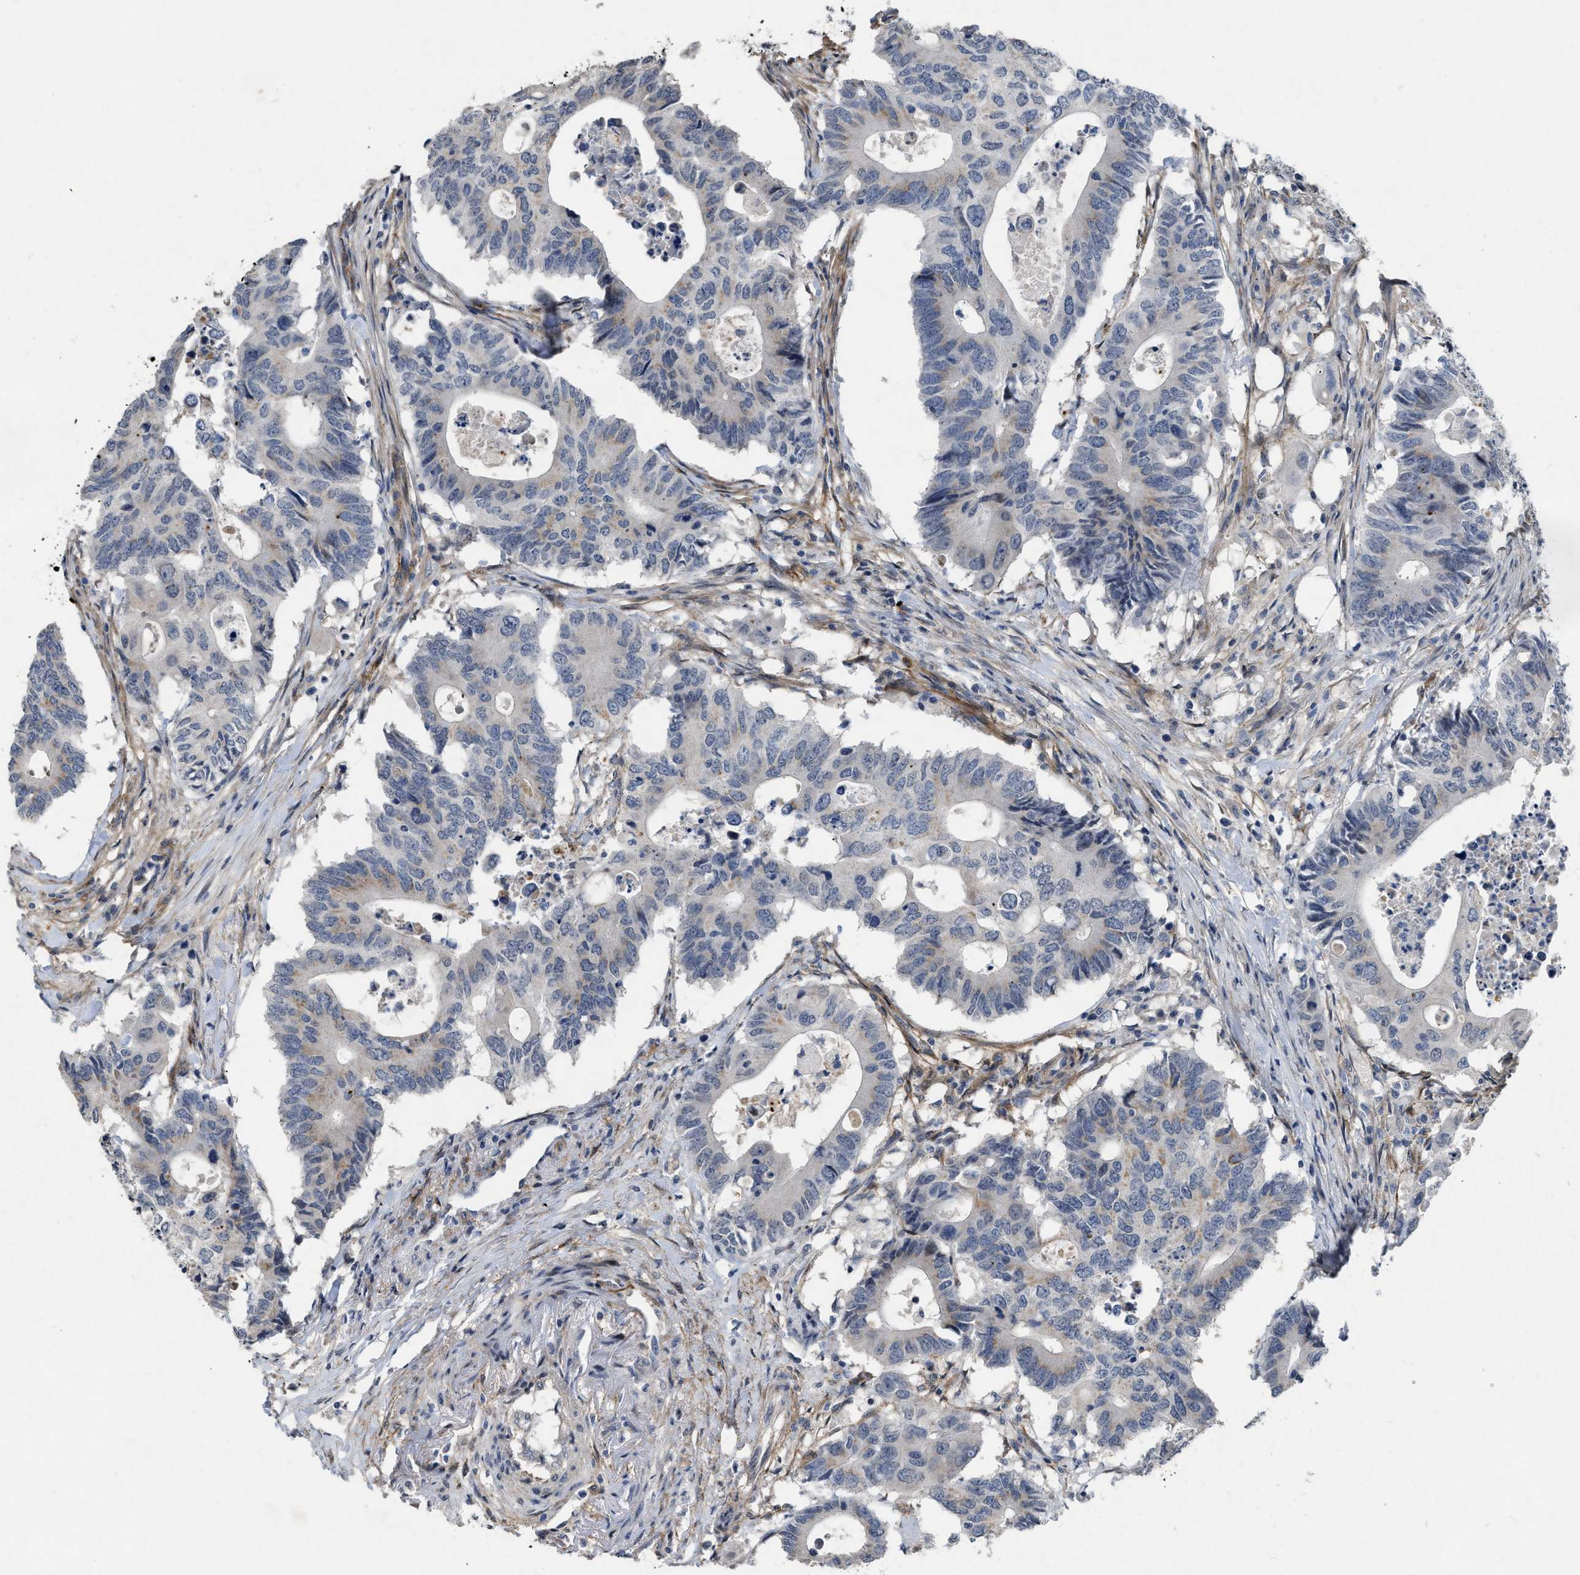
{"staining": {"intensity": "negative", "quantity": "none", "location": "none"}, "tissue": "colorectal cancer", "cell_type": "Tumor cells", "image_type": "cancer", "snomed": [{"axis": "morphology", "description": "Adenocarcinoma, NOS"}, {"axis": "topography", "description": "Colon"}], "caption": "High magnification brightfield microscopy of colorectal adenocarcinoma stained with DAB (brown) and counterstained with hematoxylin (blue): tumor cells show no significant staining. Nuclei are stained in blue.", "gene": "PDGFRA", "patient": {"sex": "male", "age": 71}}